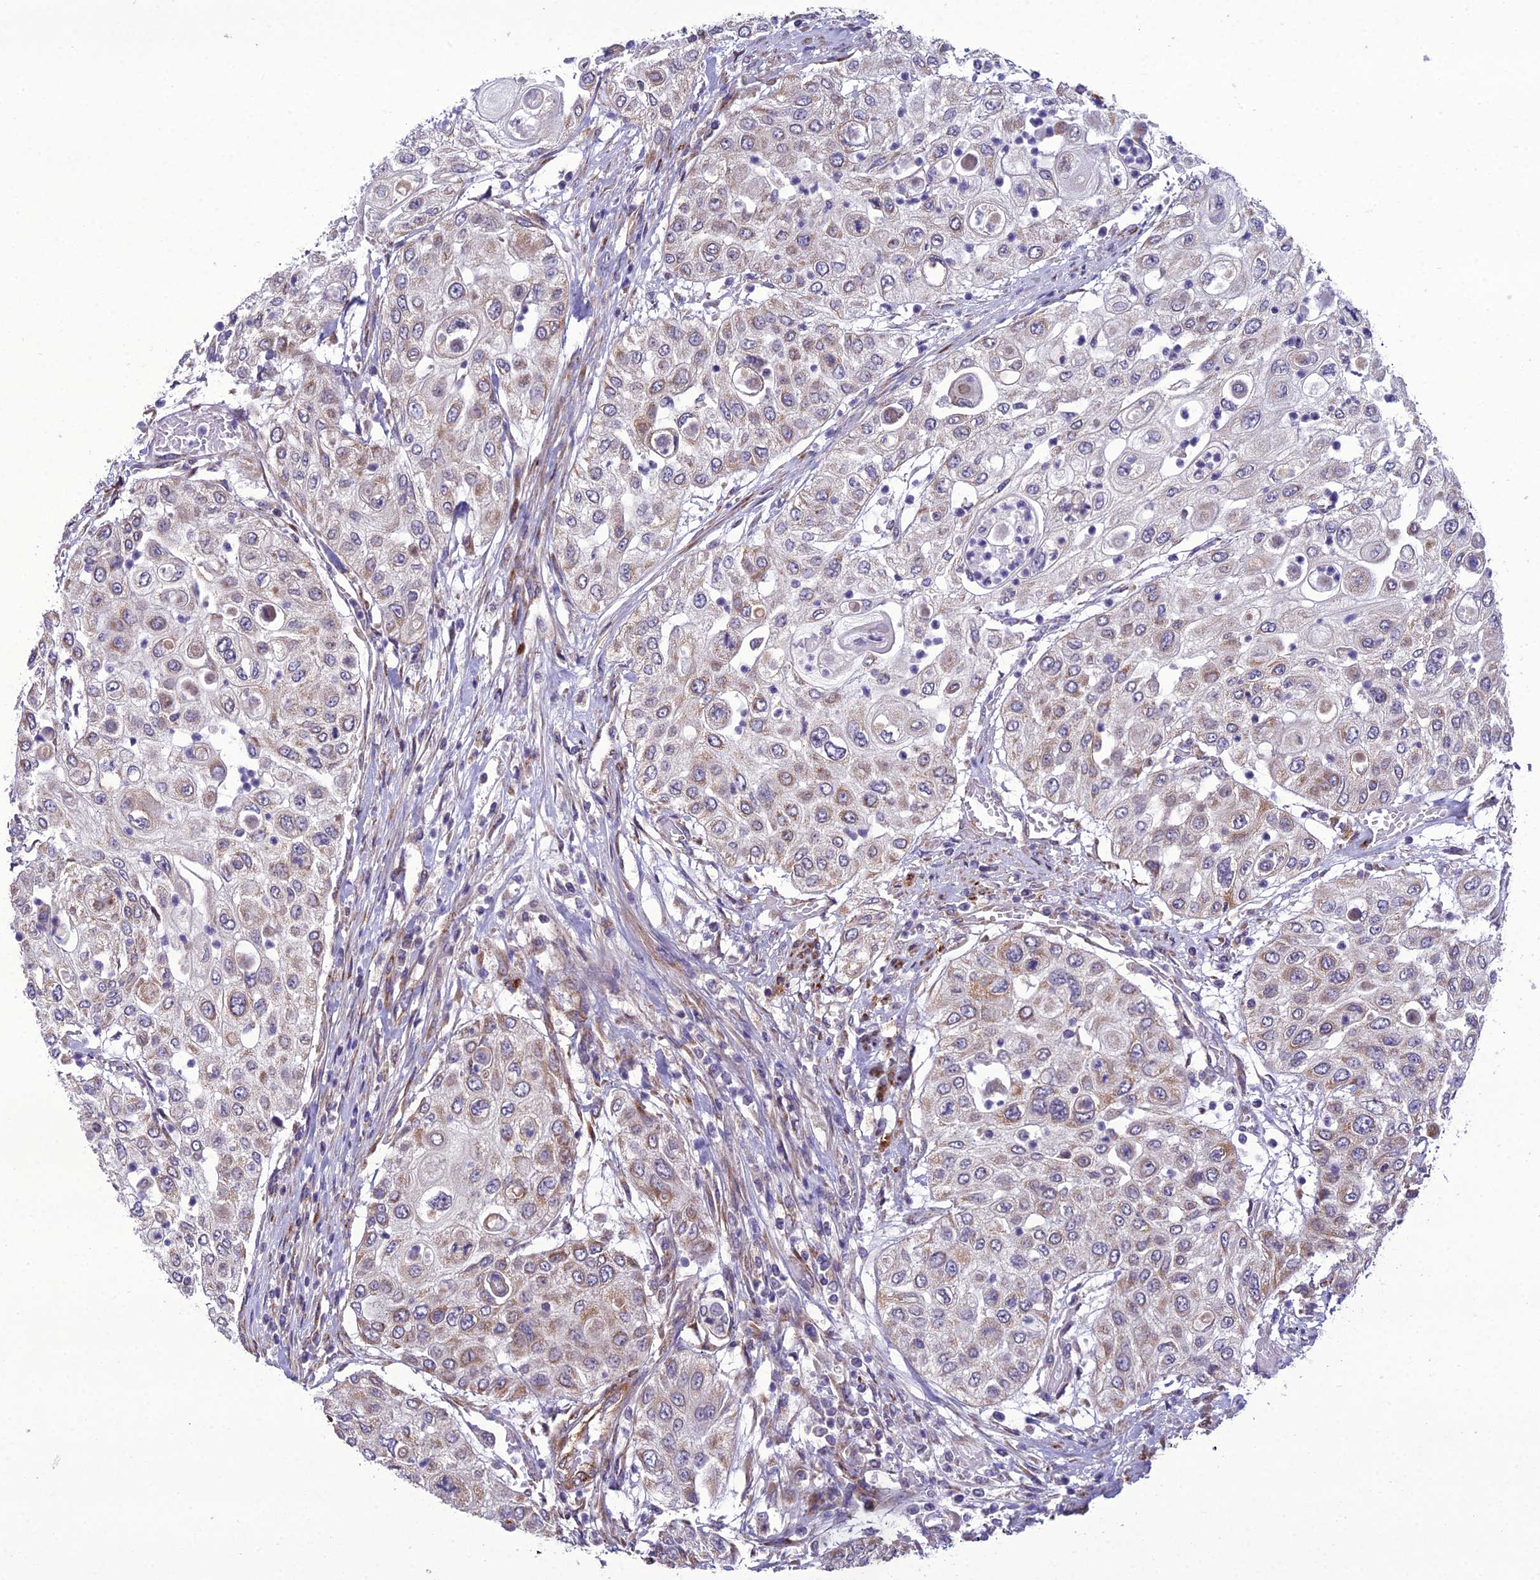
{"staining": {"intensity": "weak", "quantity": "25%-75%", "location": "cytoplasmic/membranous"}, "tissue": "urothelial cancer", "cell_type": "Tumor cells", "image_type": "cancer", "snomed": [{"axis": "morphology", "description": "Urothelial carcinoma, High grade"}, {"axis": "topography", "description": "Urinary bladder"}], "caption": "Tumor cells exhibit low levels of weak cytoplasmic/membranous staining in about 25%-75% of cells in high-grade urothelial carcinoma.", "gene": "NODAL", "patient": {"sex": "female", "age": 79}}